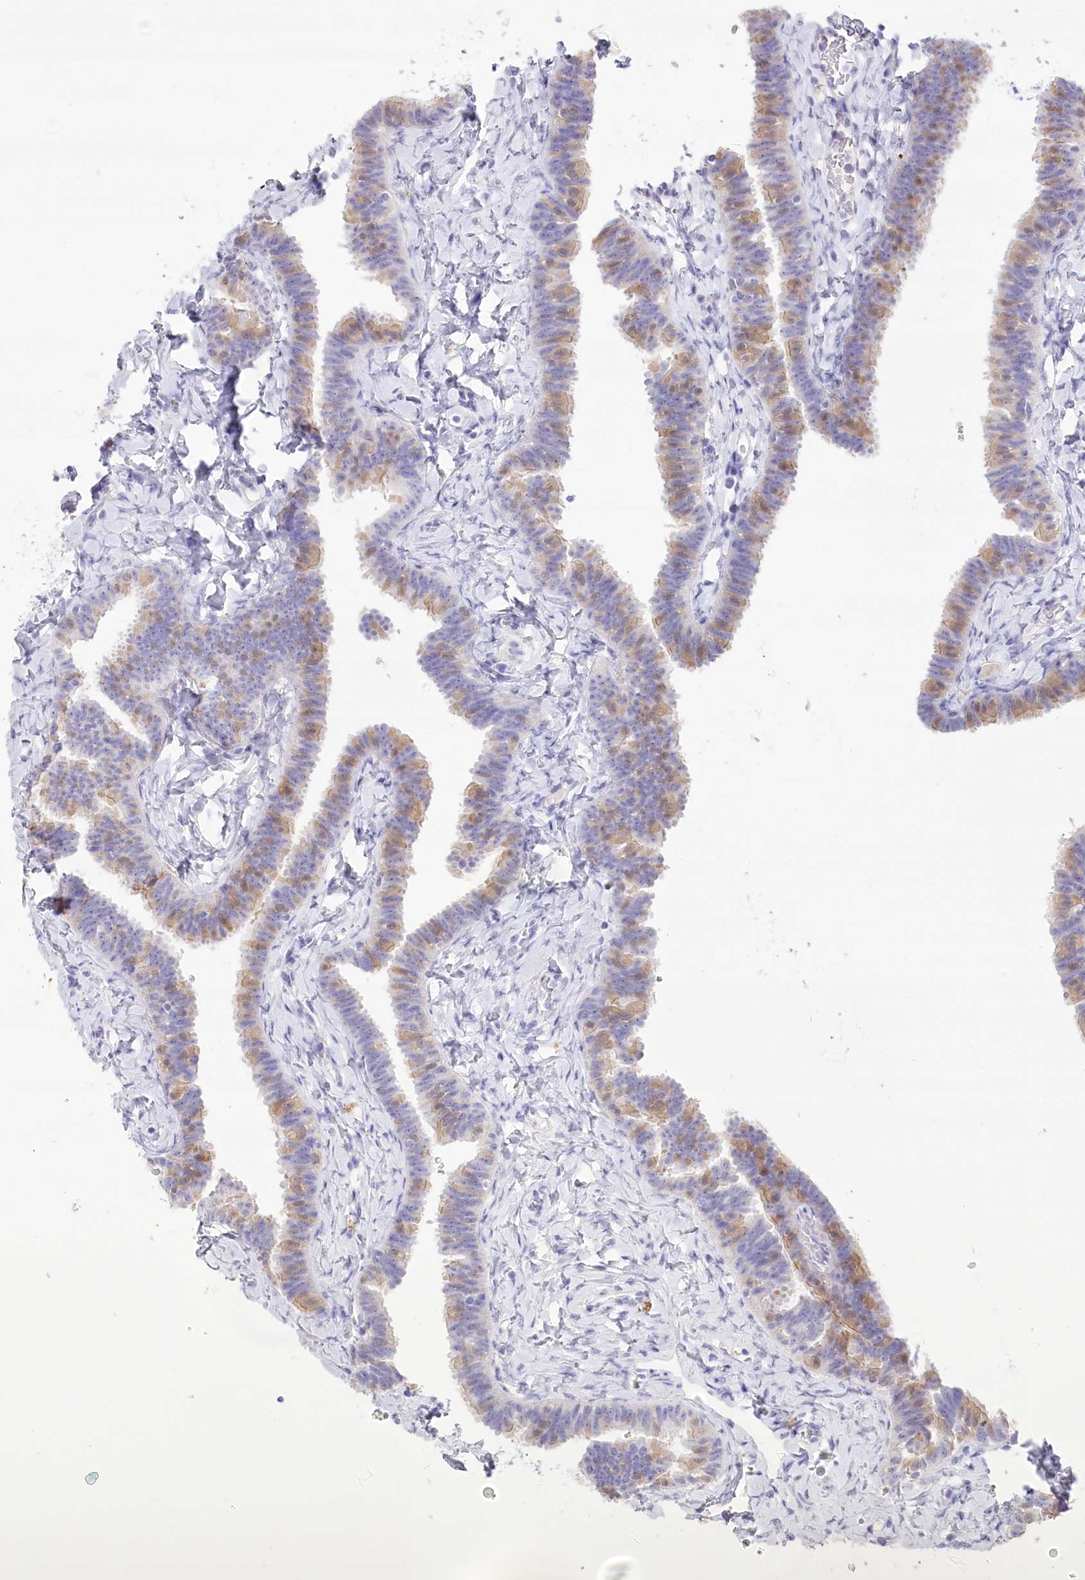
{"staining": {"intensity": "weak", "quantity": "25%-75%", "location": "cytoplasmic/membranous,nuclear"}, "tissue": "fallopian tube", "cell_type": "Glandular cells", "image_type": "normal", "snomed": [{"axis": "morphology", "description": "Normal tissue, NOS"}, {"axis": "topography", "description": "Fallopian tube"}], "caption": "Human fallopian tube stained for a protein (brown) displays weak cytoplasmic/membranous,nuclear positive staining in approximately 25%-75% of glandular cells.", "gene": "PBLD", "patient": {"sex": "female", "age": 65}}